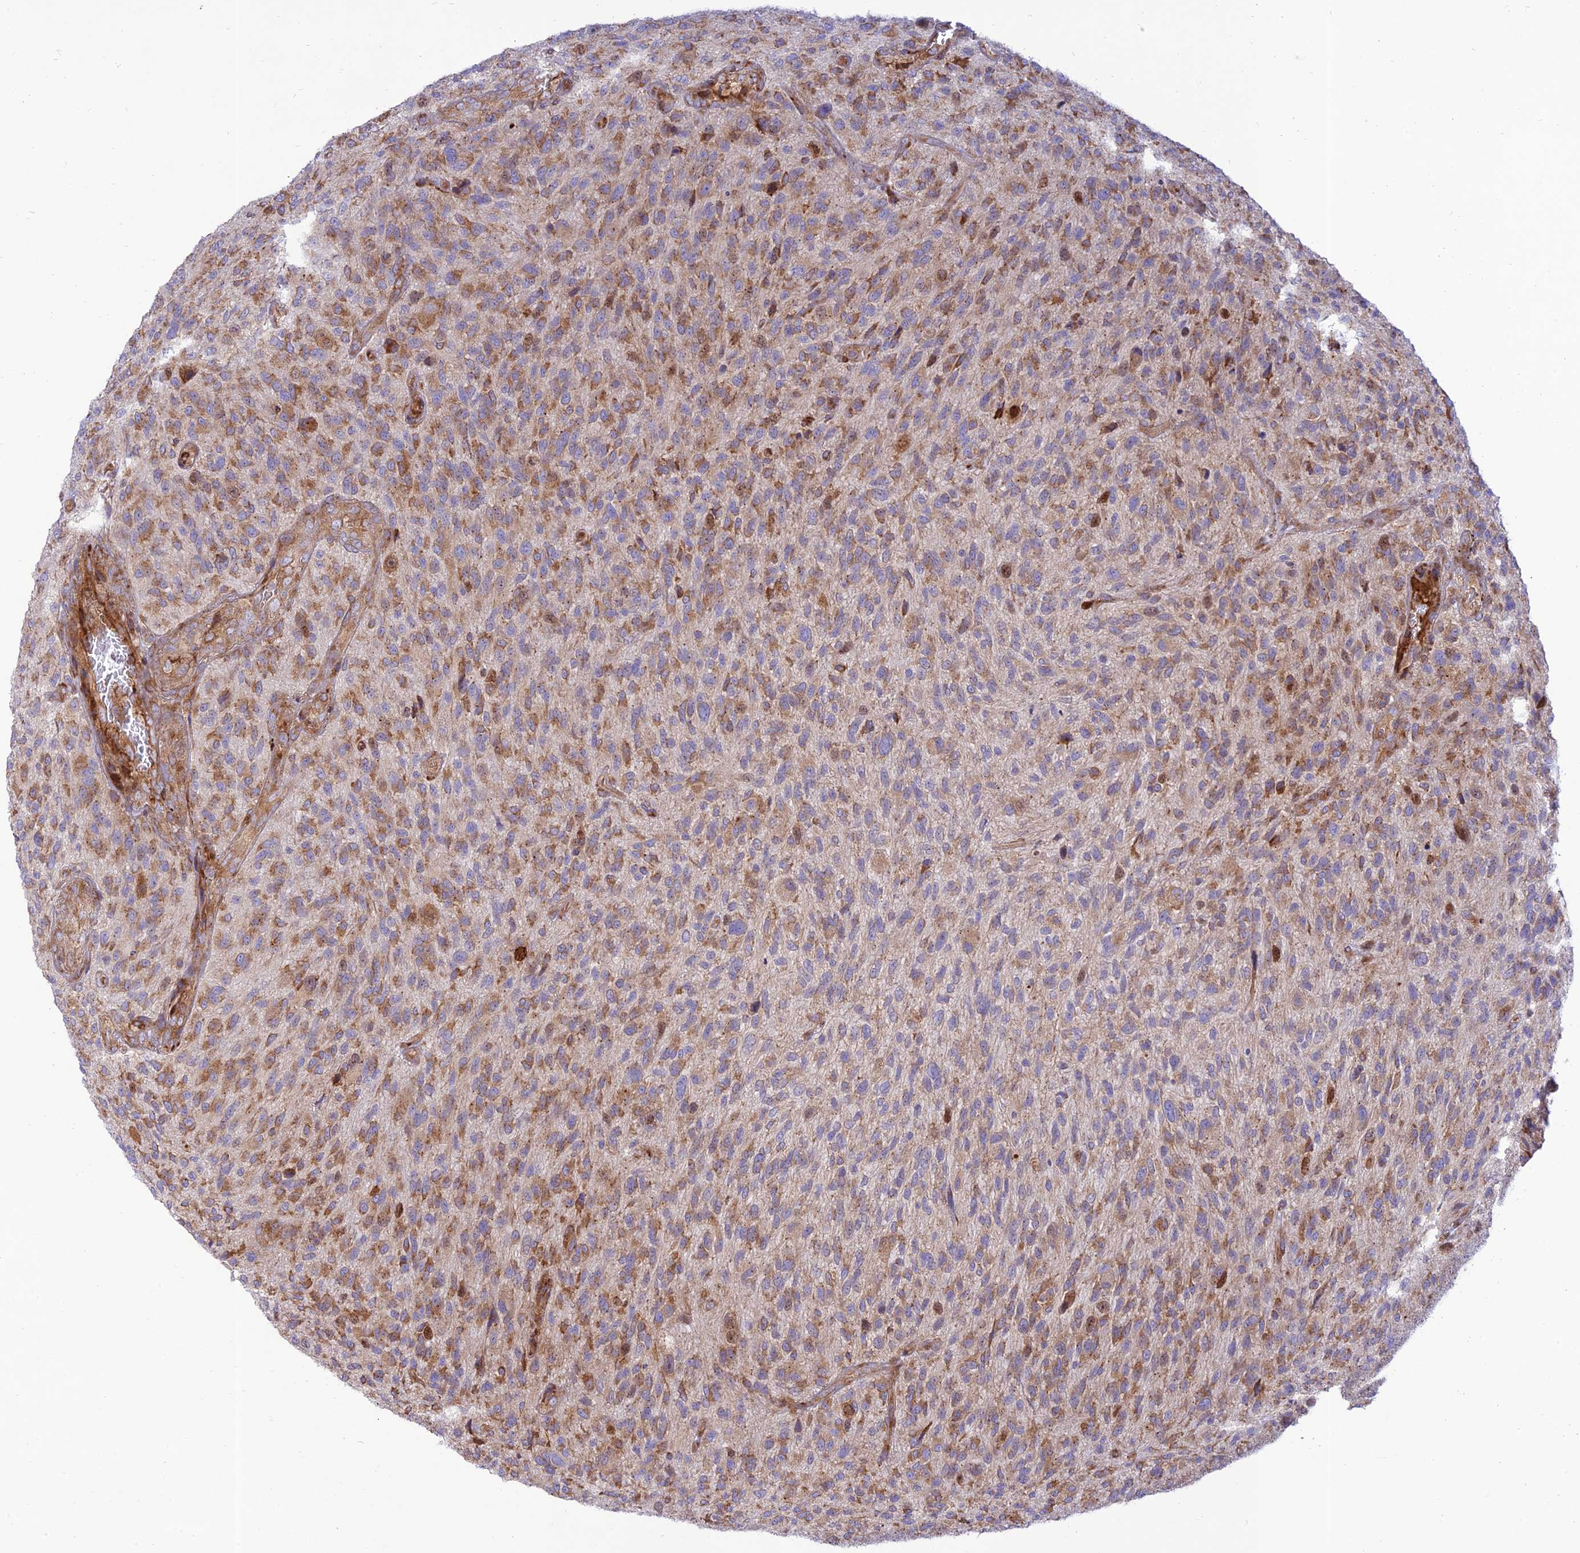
{"staining": {"intensity": "moderate", "quantity": ">75%", "location": "cytoplasmic/membranous"}, "tissue": "glioma", "cell_type": "Tumor cells", "image_type": "cancer", "snomed": [{"axis": "morphology", "description": "Glioma, malignant, High grade"}, {"axis": "topography", "description": "Brain"}], "caption": "There is medium levels of moderate cytoplasmic/membranous staining in tumor cells of glioma, as demonstrated by immunohistochemical staining (brown color).", "gene": "PIMREG", "patient": {"sex": "male", "age": 47}}